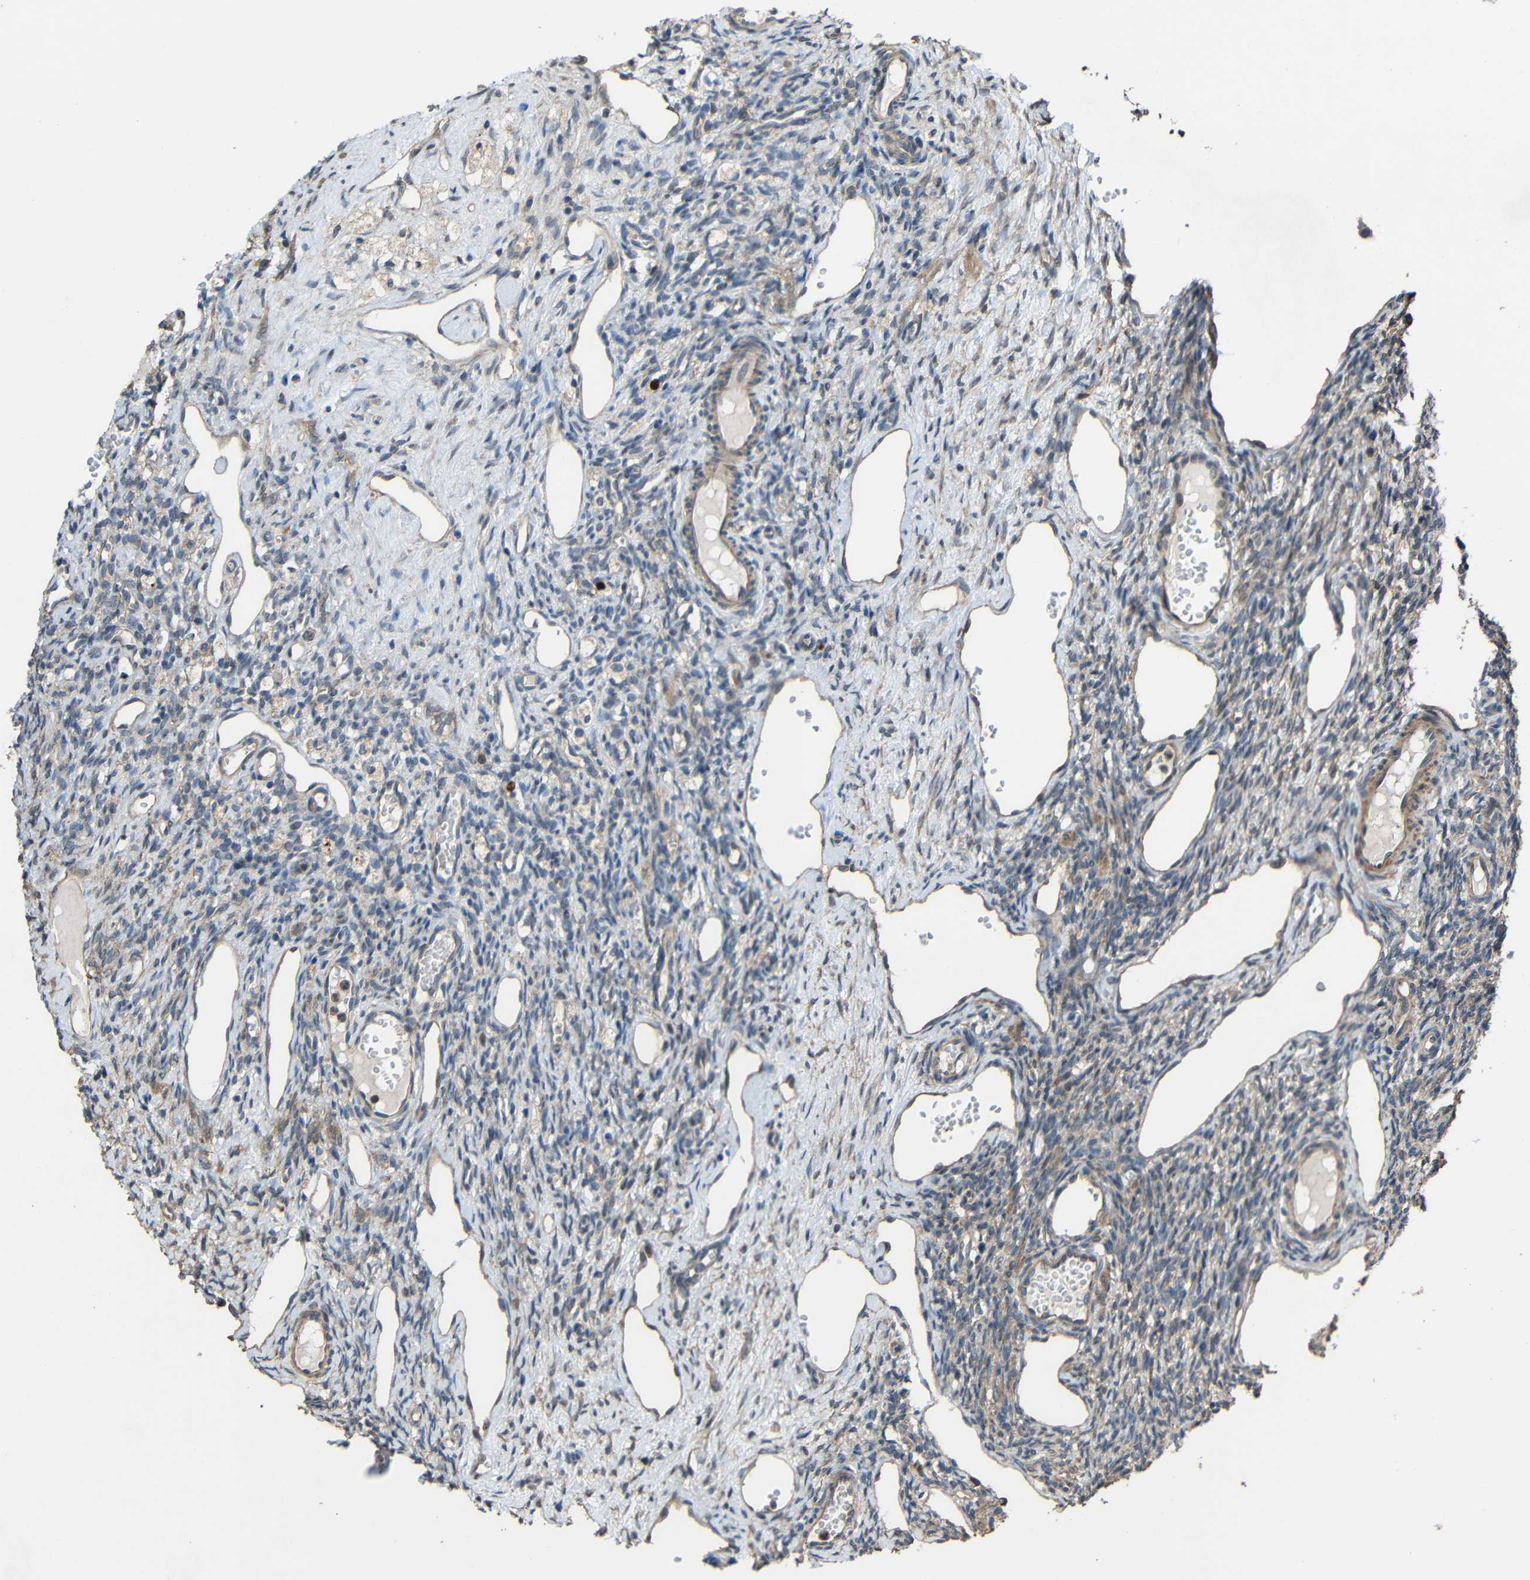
{"staining": {"intensity": "weak", "quantity": "25%-75%", "location": "cytoplasmic/membranous"}, "tissue": "ovary", "cell_type": "Ovarian stroma cells", "image_type": "normal", "snomed": [{"axis": "morphology", "description": "Normal tissue, NOS"}, {"axis": "topography", "description": "Ovary"}], "caption": "Ovarian stroma cells exhibit low levels of weak cytoplasmic/membranous staining in approximately 25%-75% of cells in unremarkable ovary. The staining is performed using DAB (3,3'-diaminobenzidine) brown chromogen to label protein expression. The nuclei are counter-stained blue using hematoxylin.", "gene": "CHST9", "patient": {"sex": "female", "age": 33}}